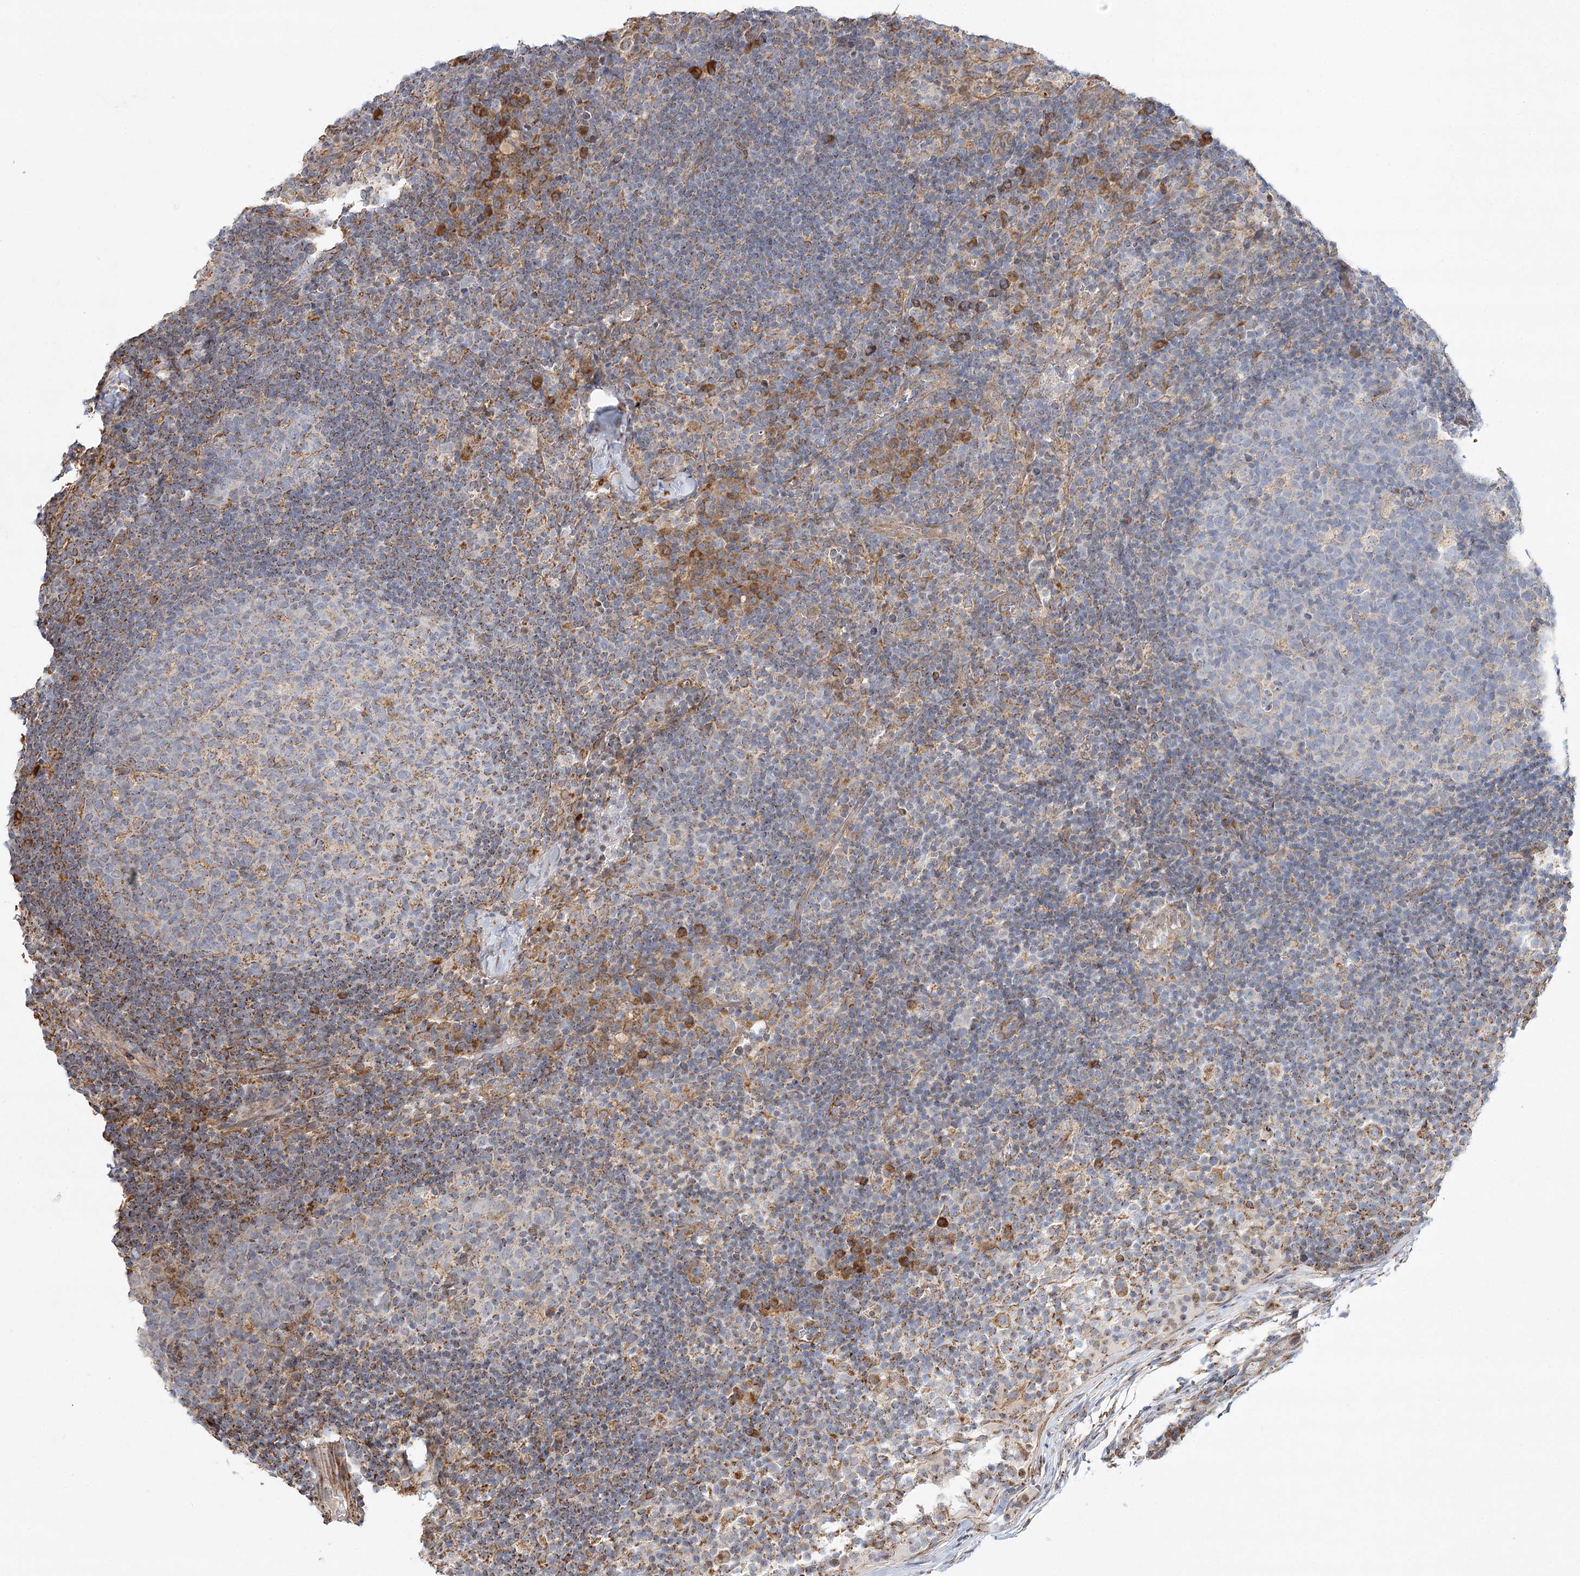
{"staining": {"intensity": "weak", "quantity": "25%-75%", "location": "cytoplasmic/membranous"}, "tissue": "lymph node", "cell_type": "Germinal center cells", "image_type": "normal", "snomed": [{"axis": "morphology", "description": "Normal tissue, NOS"}, {"axis": "morphology", "description": "Inflammation, NOS"}, {"axis": "topography", "description": "Lymph node"}], "caption": "Immunohistochemistry of benign lymph node shows low levels of weak cytoplasmic/membranous positivity in approximately 25%-75% of germinal center cells.", "gene": "ZFYVE16", "patient": {"sex": "male", "age": 55}}